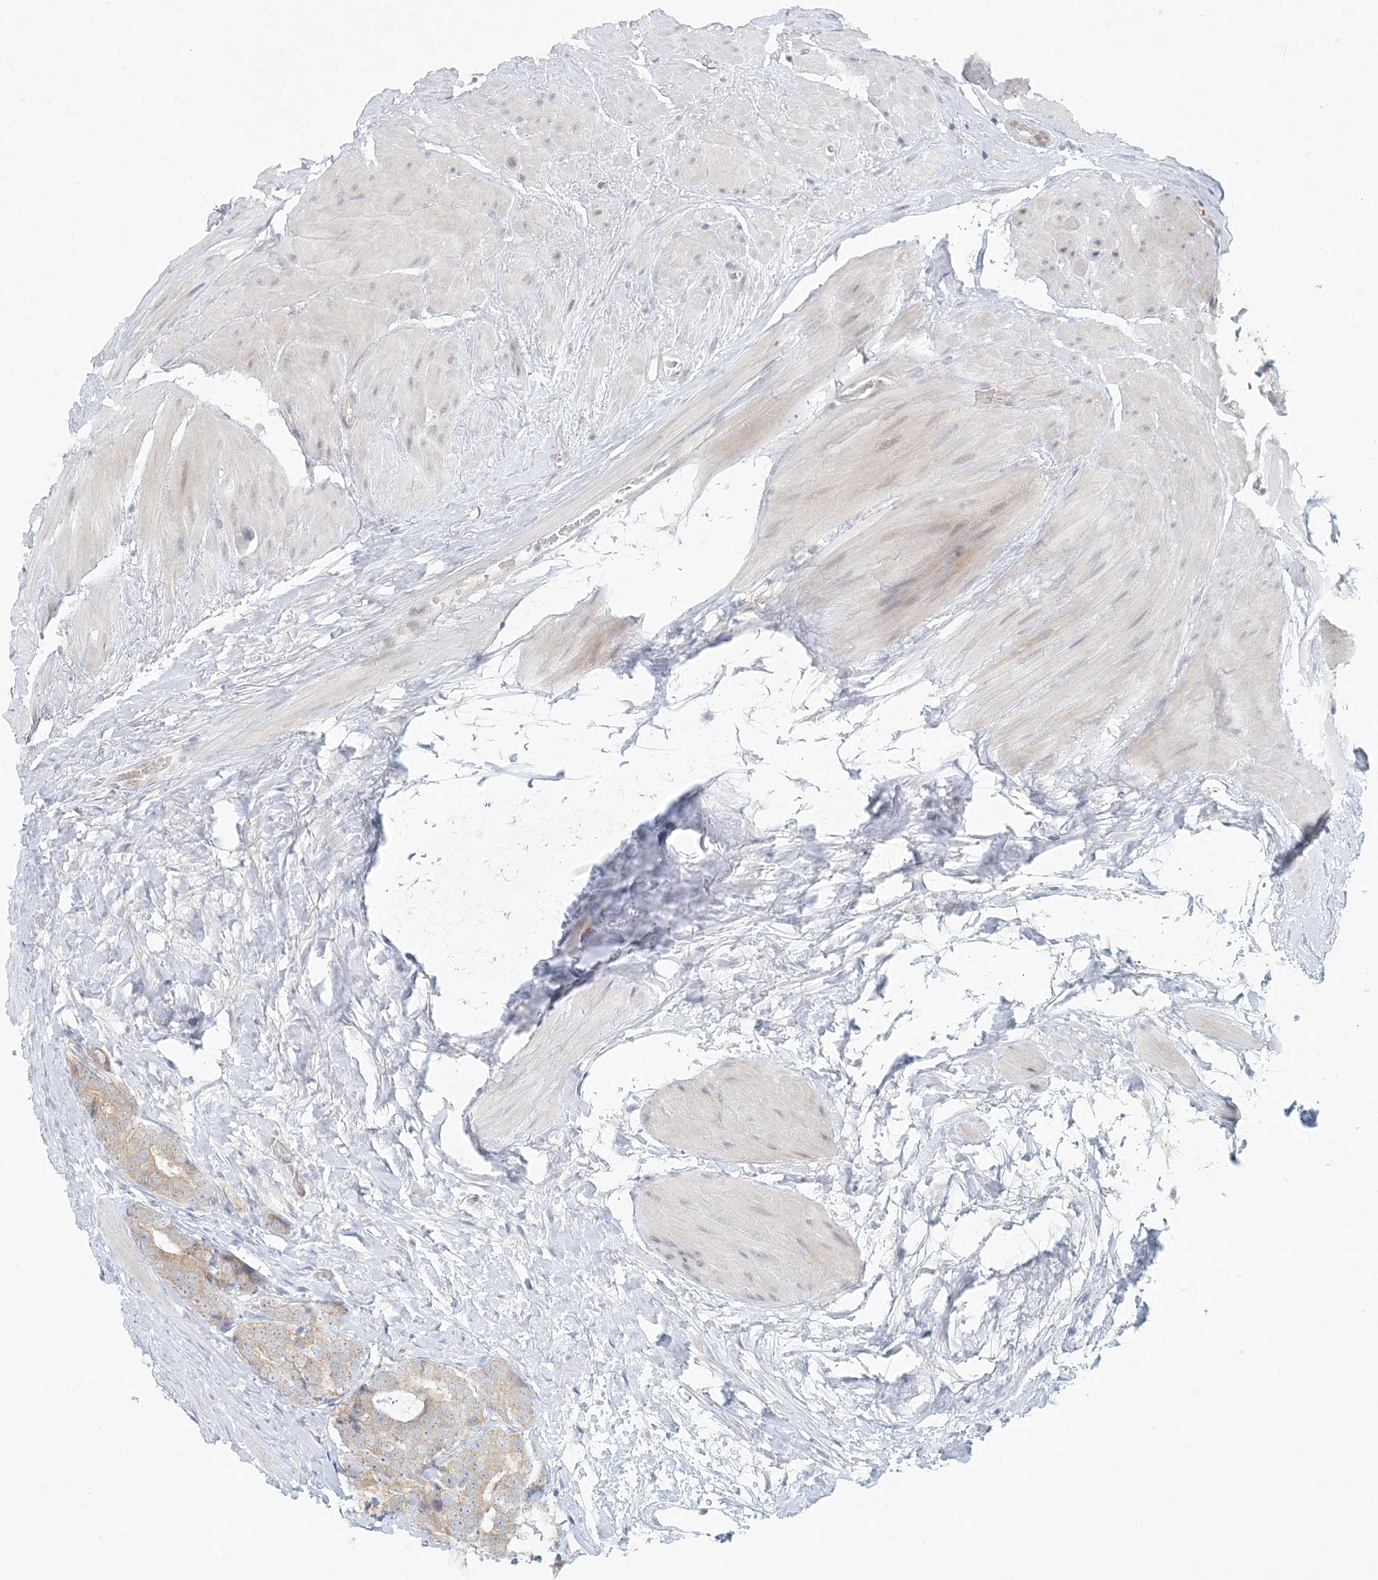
{"staining": {"intensity": "weak", "quantity": ">75%", "location": "cytoplasmic/membranous"}, "tissue": "prostate cancer", "cell_type": "Tumor cells", "image_type": "cancer", "snomed": [{"axis": "morphology", "description": "Adenocarcinoma, High grade"}, {"axis": "topography", "description": "Prostate"}], "caption": "IHC of human adenocarcinoma (high-grade) (prostate) reveals low levels of weak cytoplasmic/membranous expression in approximately >75% of tumor cells. (IHC, brightfield microscopy, high magnification).", "gene": "OBI1", "patient": {"sex": "male", "age": 56}}